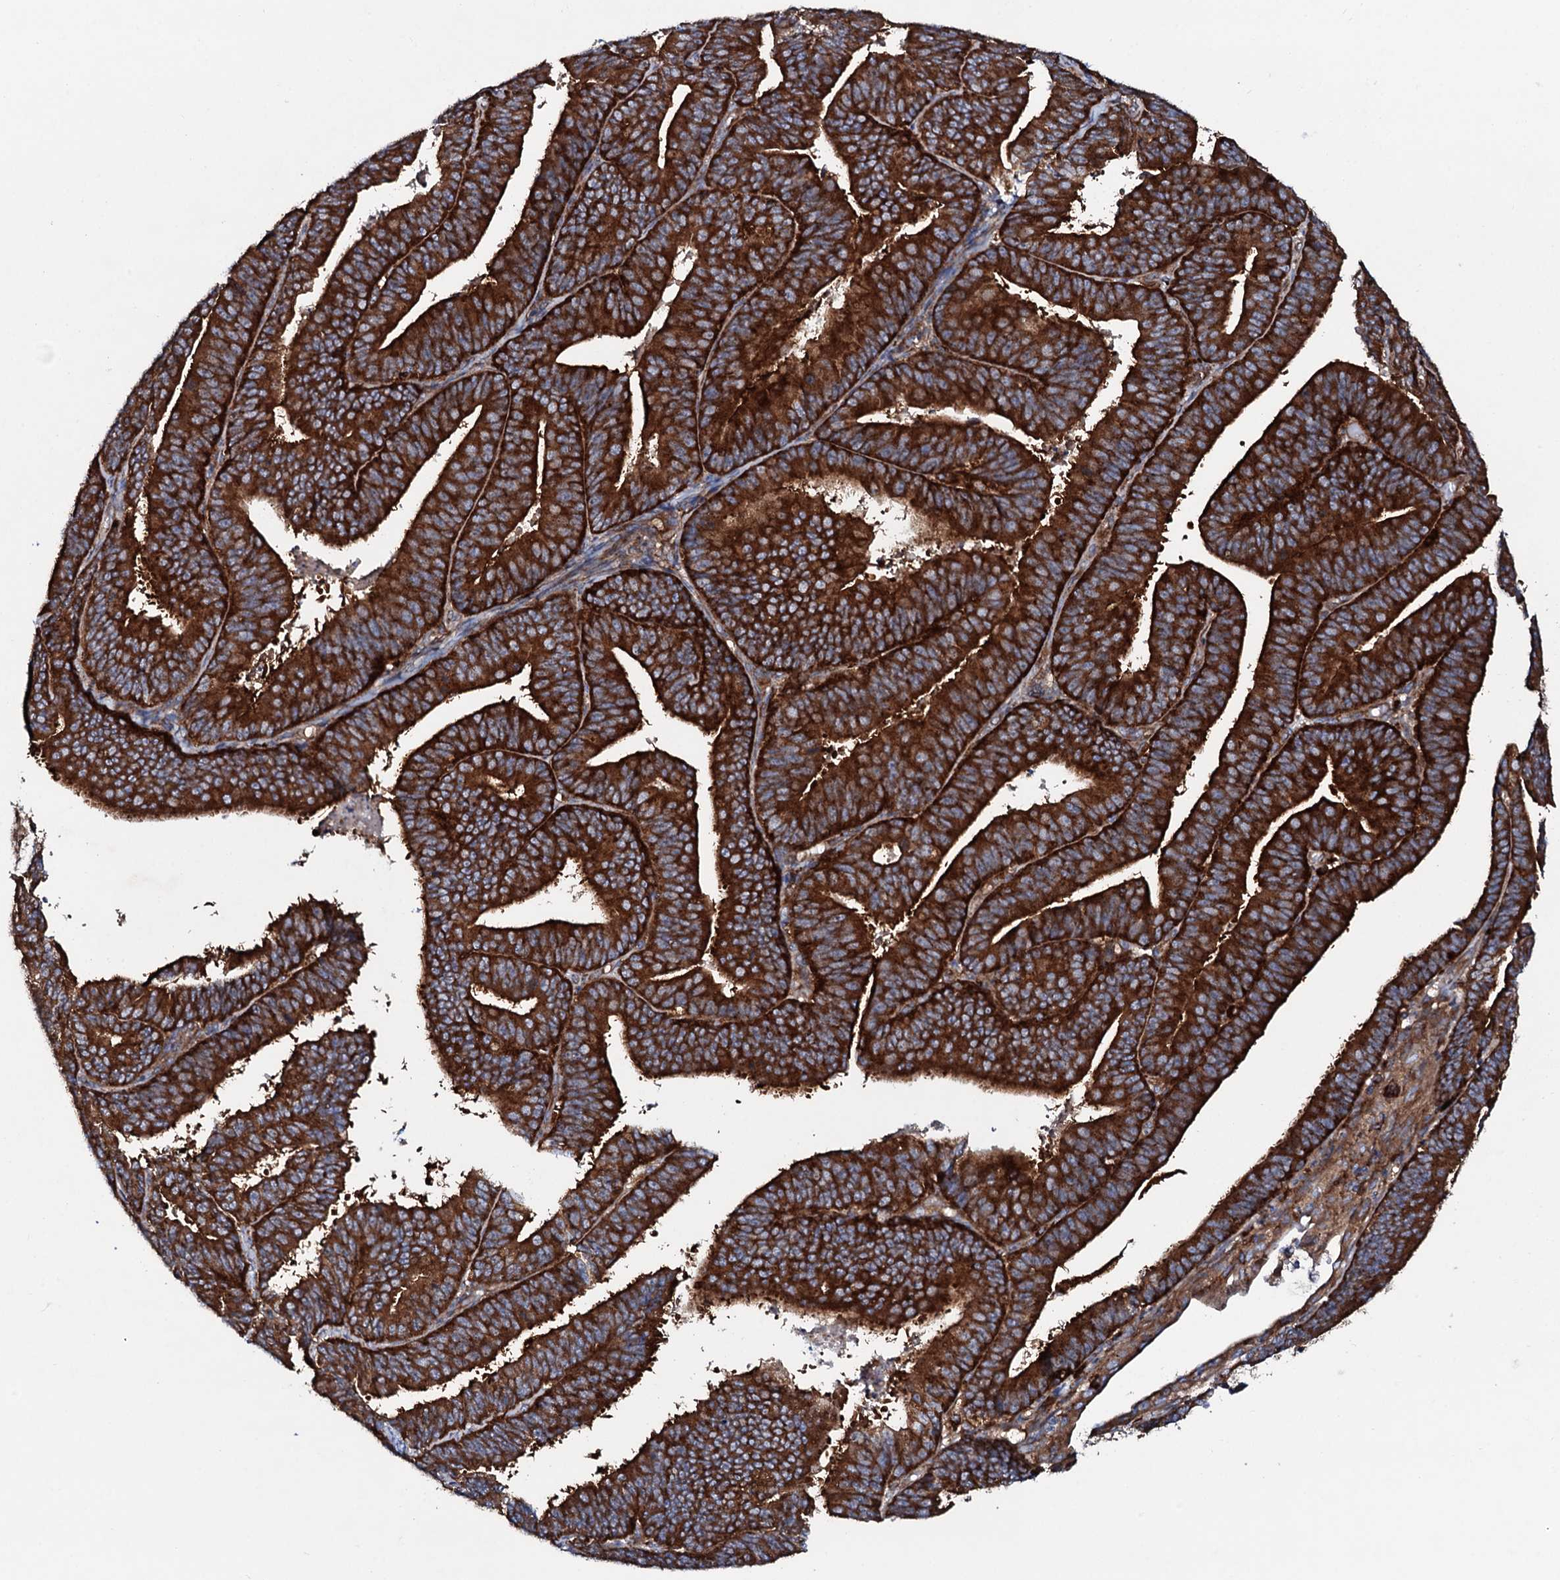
{"staining": {"intensity": "strong", "quantity": ">75%", "location": "cytoplasmic/membranous"}, "tissue": "endometrial cancer", "cell_type": "Tumor cells", "image_type": "cancer", "snomed": [{"axis": "morphology", "description": "Adenocarcinoma, NOS"}, {"axis": "topography", "description": "Endometrium"}], "caption": "Endometrial cancer (adenocarcinoma) was stained to show a protein in brown. There is high levels of strong cytoplasmic/membranous positivity in about >75% of tumor cells.", "gene": "P2RX4", "patient": {"sex": "female", "age": 73}}